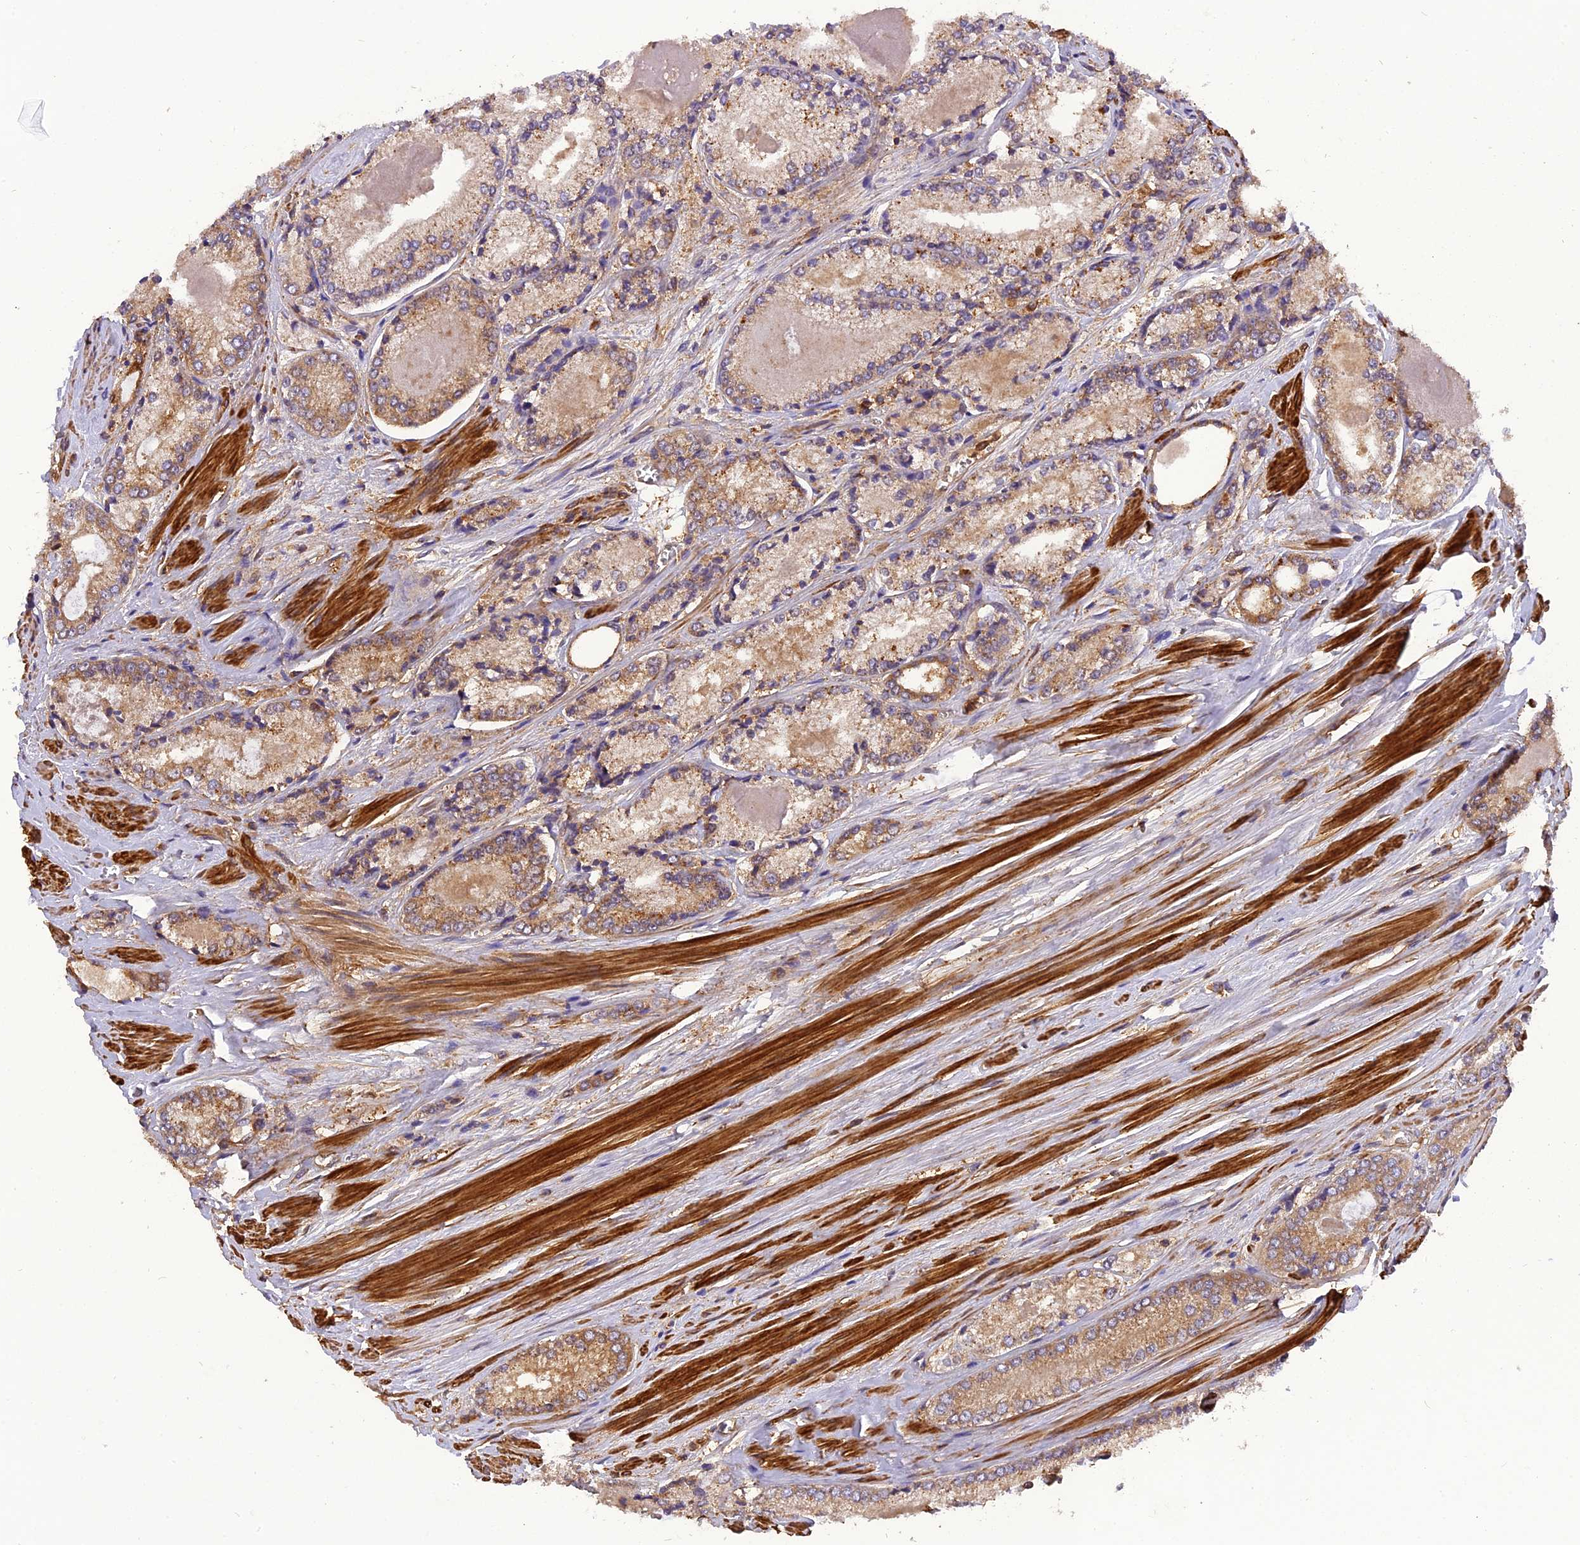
{"staining": {"intensity": "moderate", "quantity": ">75%", "location": "cytoplasmic/membranous"}, "tissue": "prostate cancer", "cell_type": "Tumor cells", "image_type": "cancer", "snomed": [{"axis": "morphology", "description": "Adenocarcinoma, Low grade"}, {"axis": "topography", "description": "Prostate"}], "caption": "Moderate cytoplasmic/membranous staining is seen in about >75% of tumor cells in prostate cancer (adenocarcinoma (low-grade)).", "gene": "STOML1", "patient": {"sex": "male", "age": 68}}